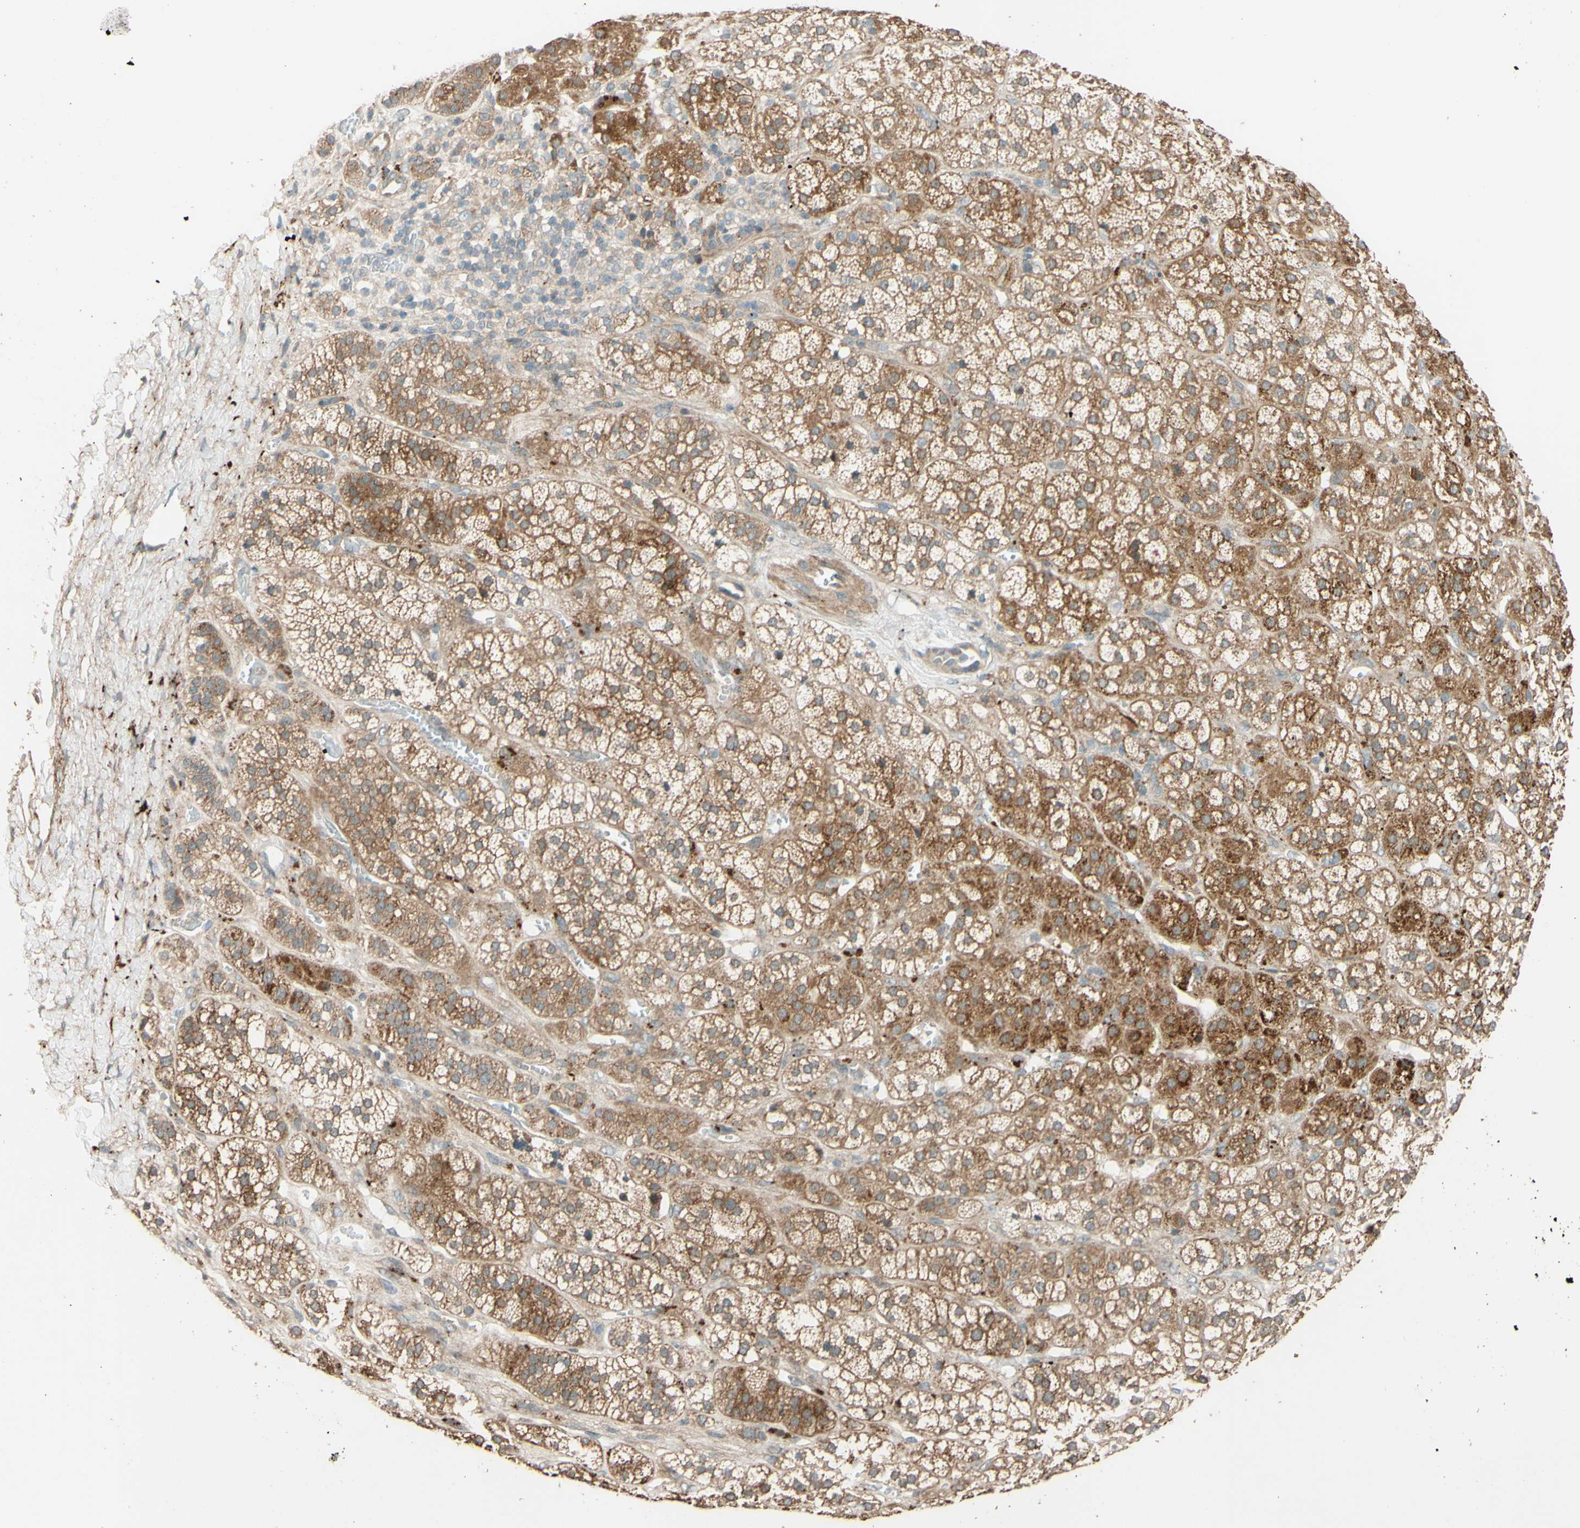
{"staining": {"intensity": "strong", "quantity": ">75%", "location": "cytoplasmic/membranous"}, "tissue": "adrenal gland", "cell_type": "Glandular cells", "image_type": "normal", "snomed": [{"axis": "morphology", "description": "Normal tissue, NOS"}, {"axis": "topography", "description": "Adrenal gland"}], "caption": "A high-resolution histopathology image shows immunohistochemistry staining of benign adrenal gland, which reveals strong cytoplasmic/membranous staining in approximately >75% of glandular cells. (IHC, brightfield microscopy, high magnification).", "gene": "RNF19A", "patient": {"sex": "male", "age": 56}}